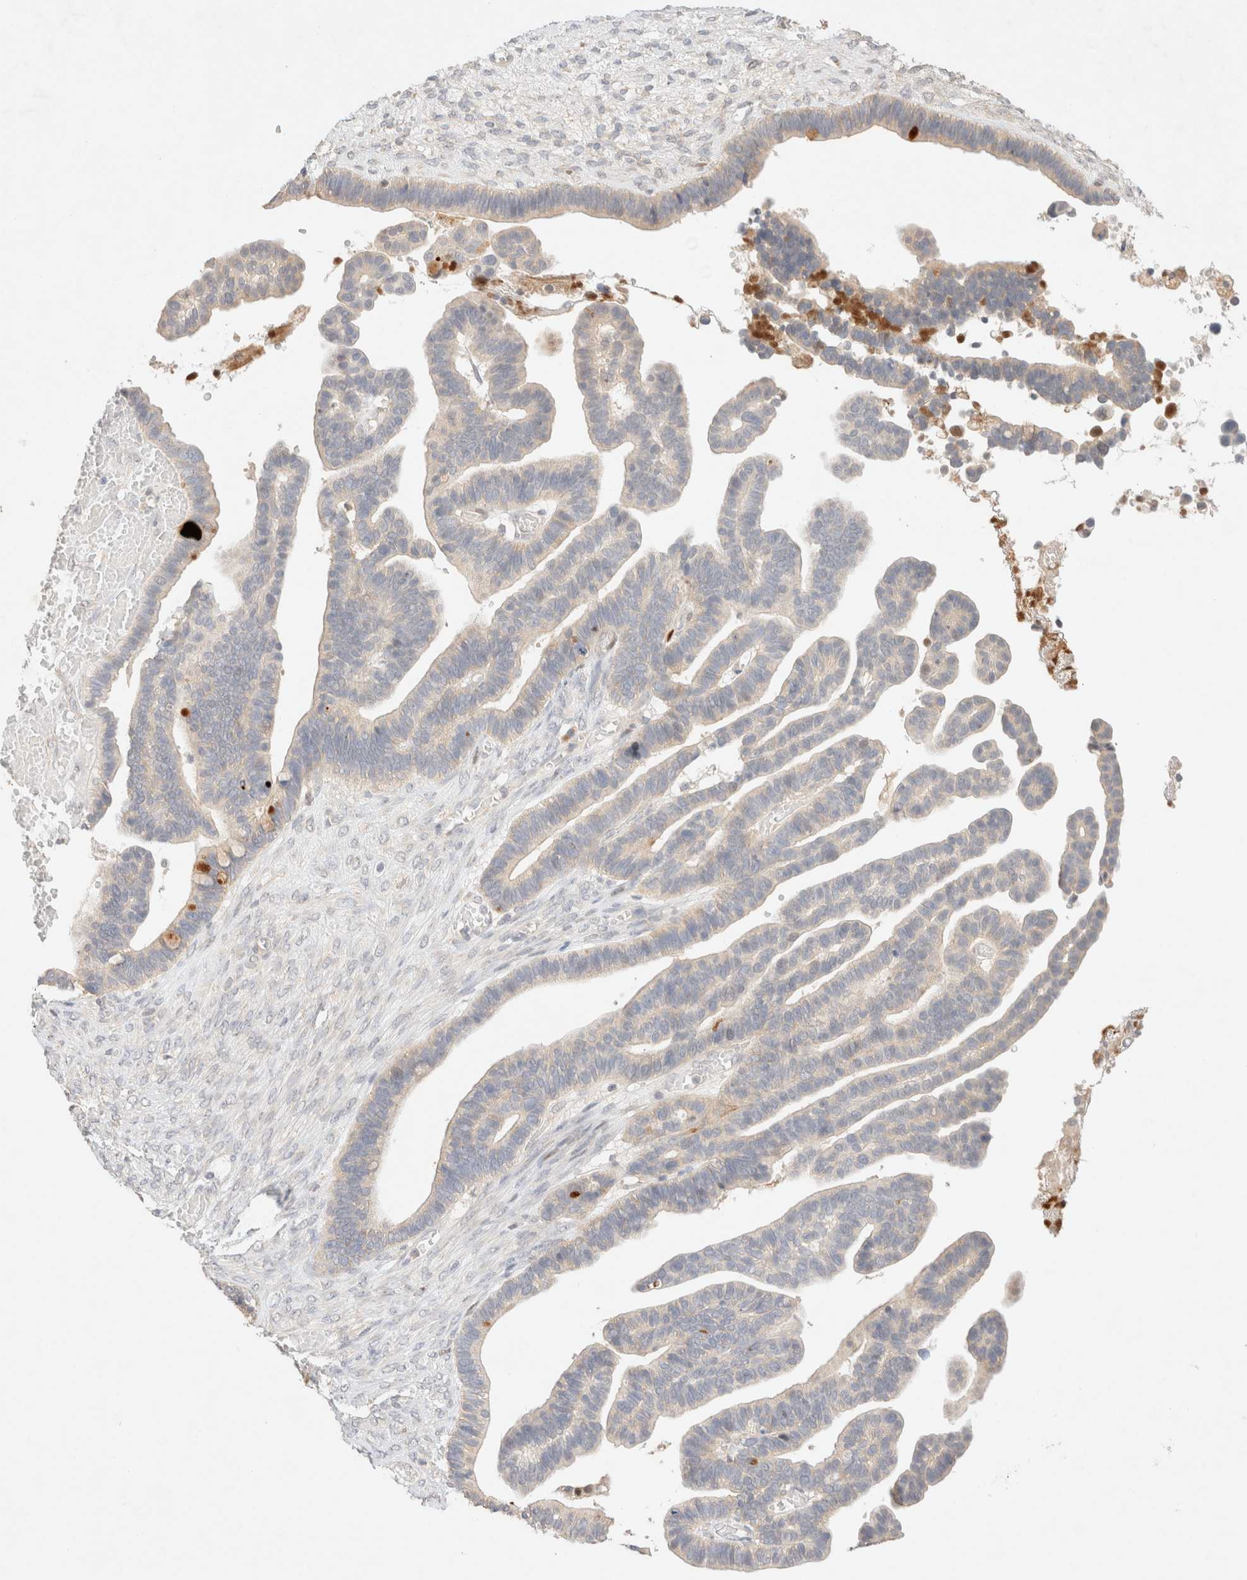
{"staining": {"intensity": "negative", "quantity": "none", "location": "none"}, "tissue": "ovarian cancer", "cell_type": "Tumor cells", "image_type": "cancer", "snomed": [{"axis": "morphology", "description": "Cystadenocarcinoma, serous, NOS"}, {"axis": "topography", "description": "Ovary"}], "caption": "High power microscopy photomicrograph of an immunohistochemistry photomicrograph of ovarian cancer (serous cystadenocarcinoma), revealing no significant staining in tumor cells.", "gene": "SNTB1", "patient": {"sex": "female", "age": 56}}